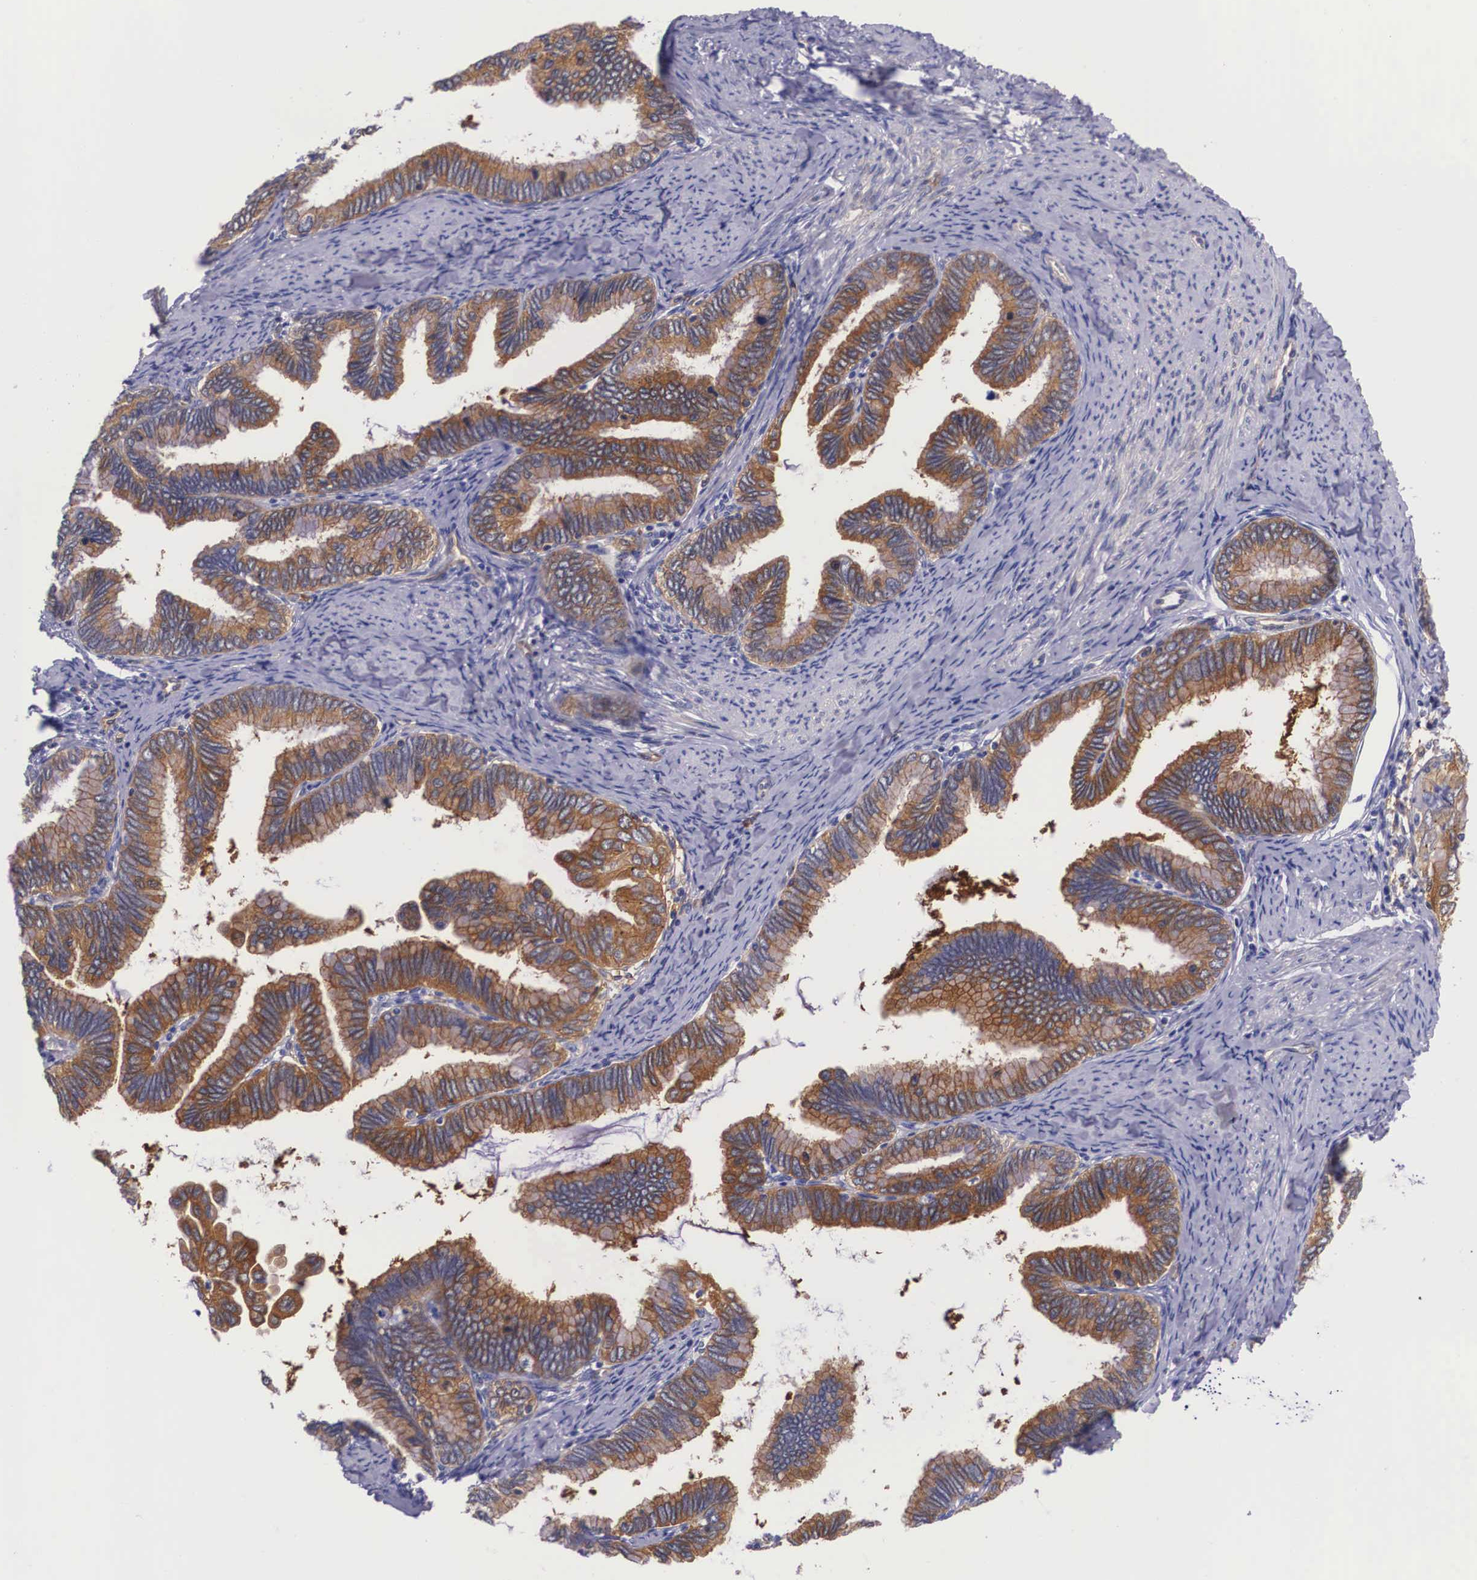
{"staining": {"intensity": "moderate", "quantity": "<25%", "location": "cytoplasmic/membranous"}, "tissue": "cervical cancer", "cell_type": "Tumor cells", "image_type": "cancer", "snomed": [{"axis": "morphology", "description": "Adenocarcinoma, NOS"}, {"axis": "topography", "description": "Cervix"}], "caption": "Immunohistochemical staining of adenocarcinoma (cervical) displays moderate cytoplasmic/membranous protein staining in about <25% of tumor cells.", "gene": "BCAR1", "patient": {"sex": "female", "age": 49}}